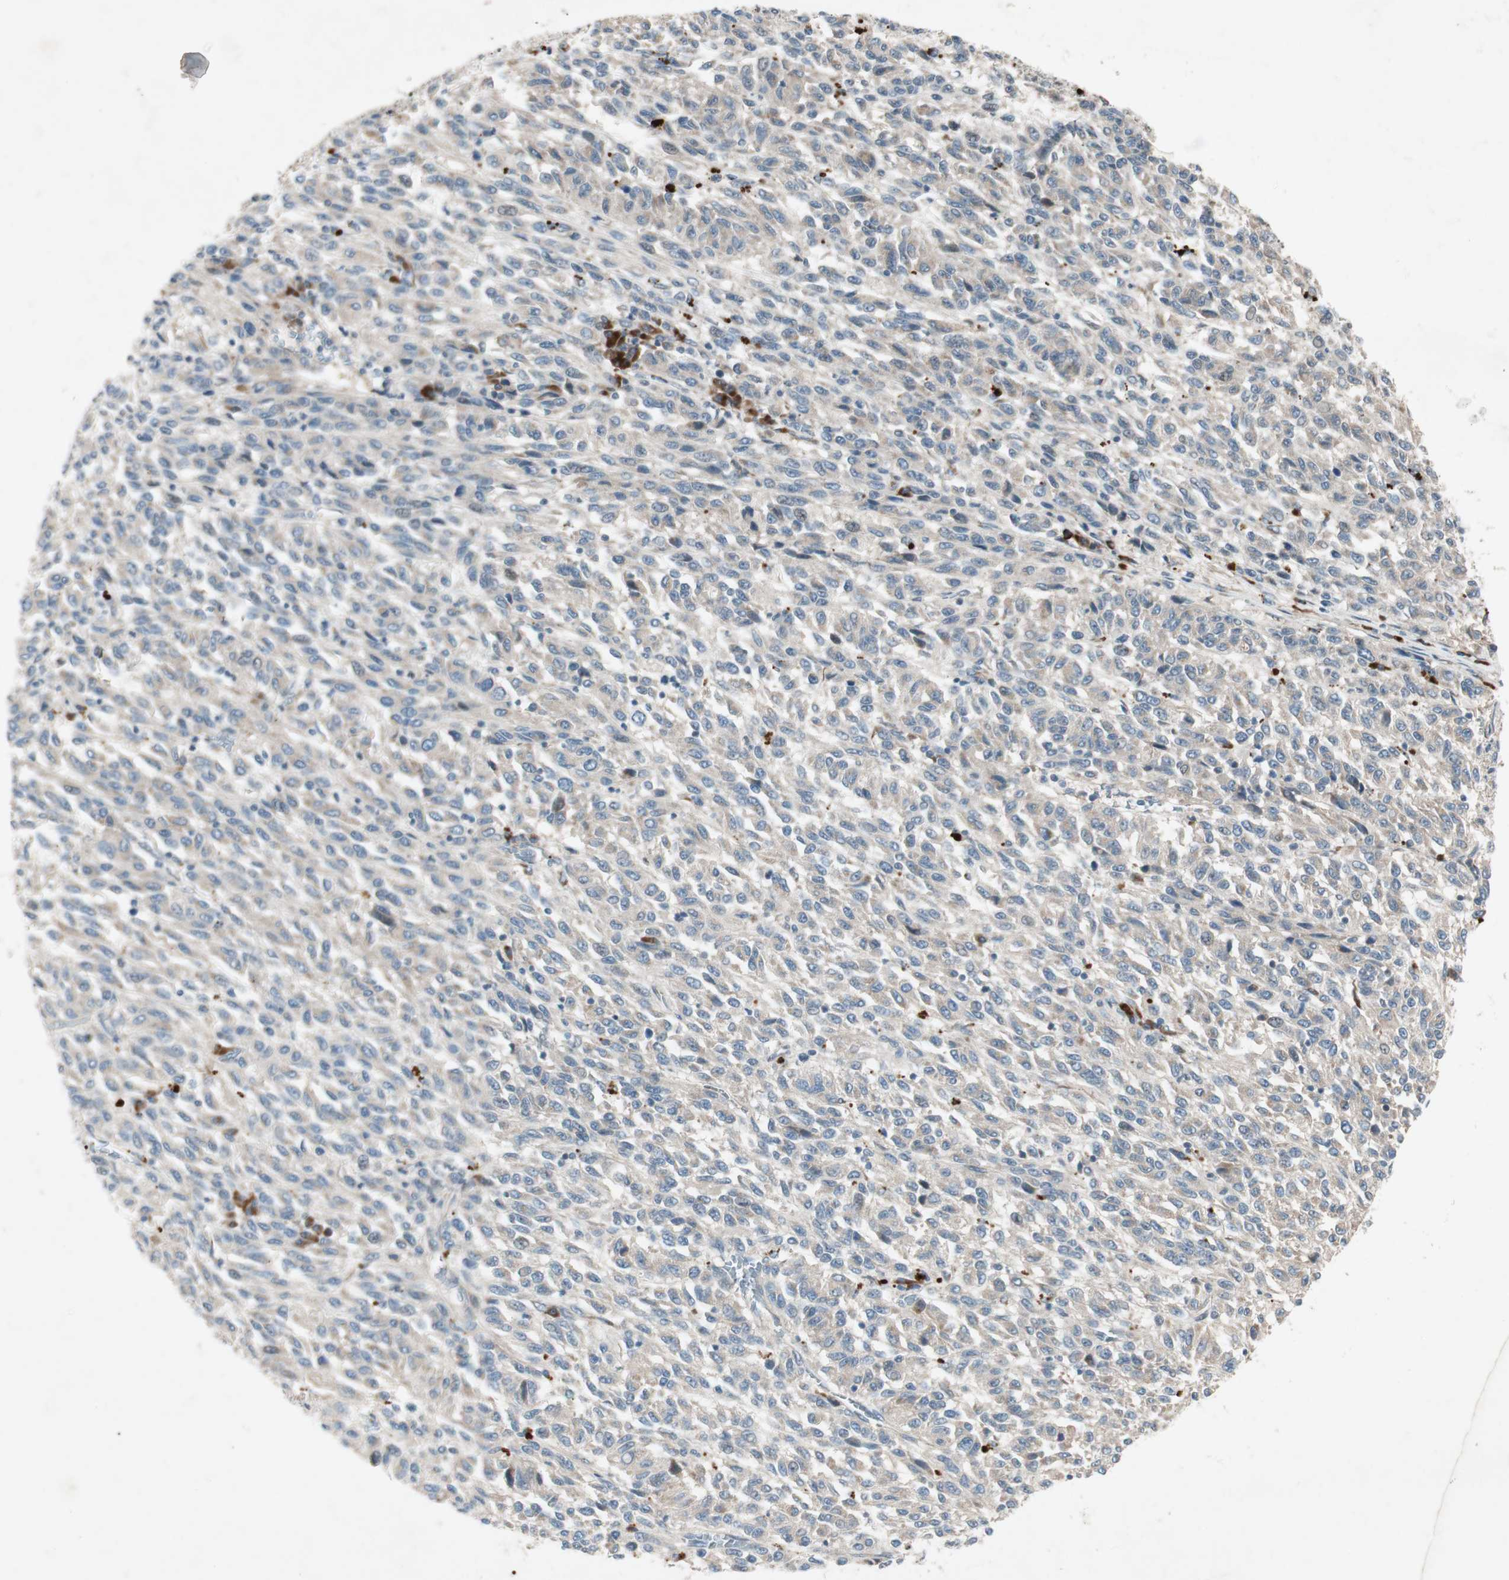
{"staining": {"intensity": "weak", "quantity": ">75%", "location": "cytoplasmic/membranous"}, "tissue": "melanoma", "cell_type": "Tumor cells", "image_type": "cancer", "snomed": [{"axis": "morphology", "description": "Malignant melanoma, Metastatic site"}, {"axis": "topography", "description": "Lung"}], "caption": "This is a histology image of immunohistochemistry staining of malignant melanoma (metastatic site), which shows weak positivity in the cytoplasmic/membranous of tumor cells.", "gene": "APOO", "patient": {"sex": "male", "age": 64}}